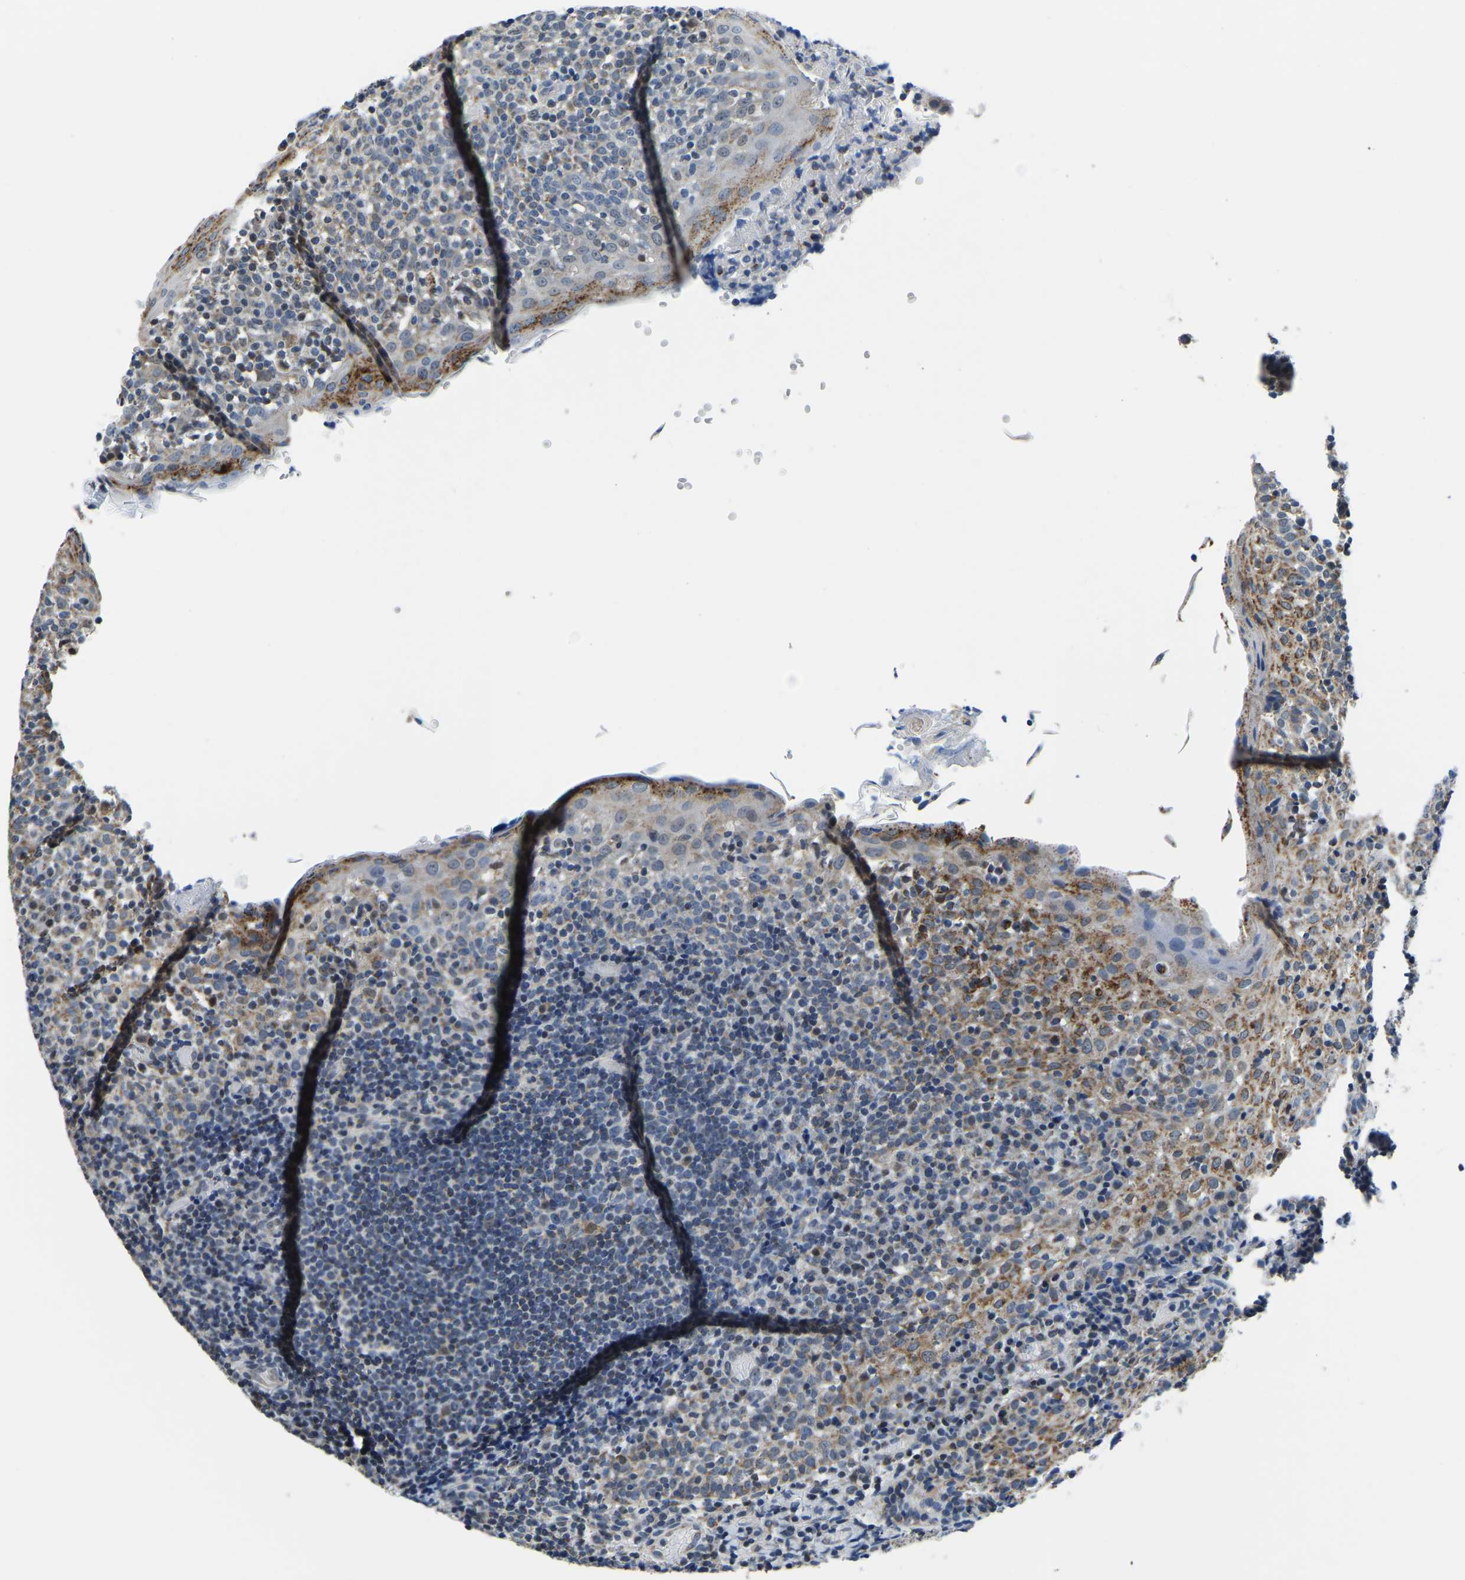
{"staining": {"intensity": "moderate", "quantity": "<25%", "location": "cytoplasmic/membranous,nuclear"}, "tissue": "tonsil", "cell_type": "Germinal center cells", "image_type": "normal", "snomed": [{"axis": "morphology", "description": "Normal tissue, NOS"}, {"axis": "topography", "description": "Tonsil"}], "caption": "Germinal center cells reveal low levels of moderate cytoplasmic/membranous,nuclear staining in approximately <25% of cells in benign tonsil. (Stains: DAB (3,3'-diaminobenzidine) in brown, nuclei in blue, Microscopy: brightfield microscopy at high magnification).", "gene": "BNIP3L", "patient": {"sex": "female", "age": 19}}